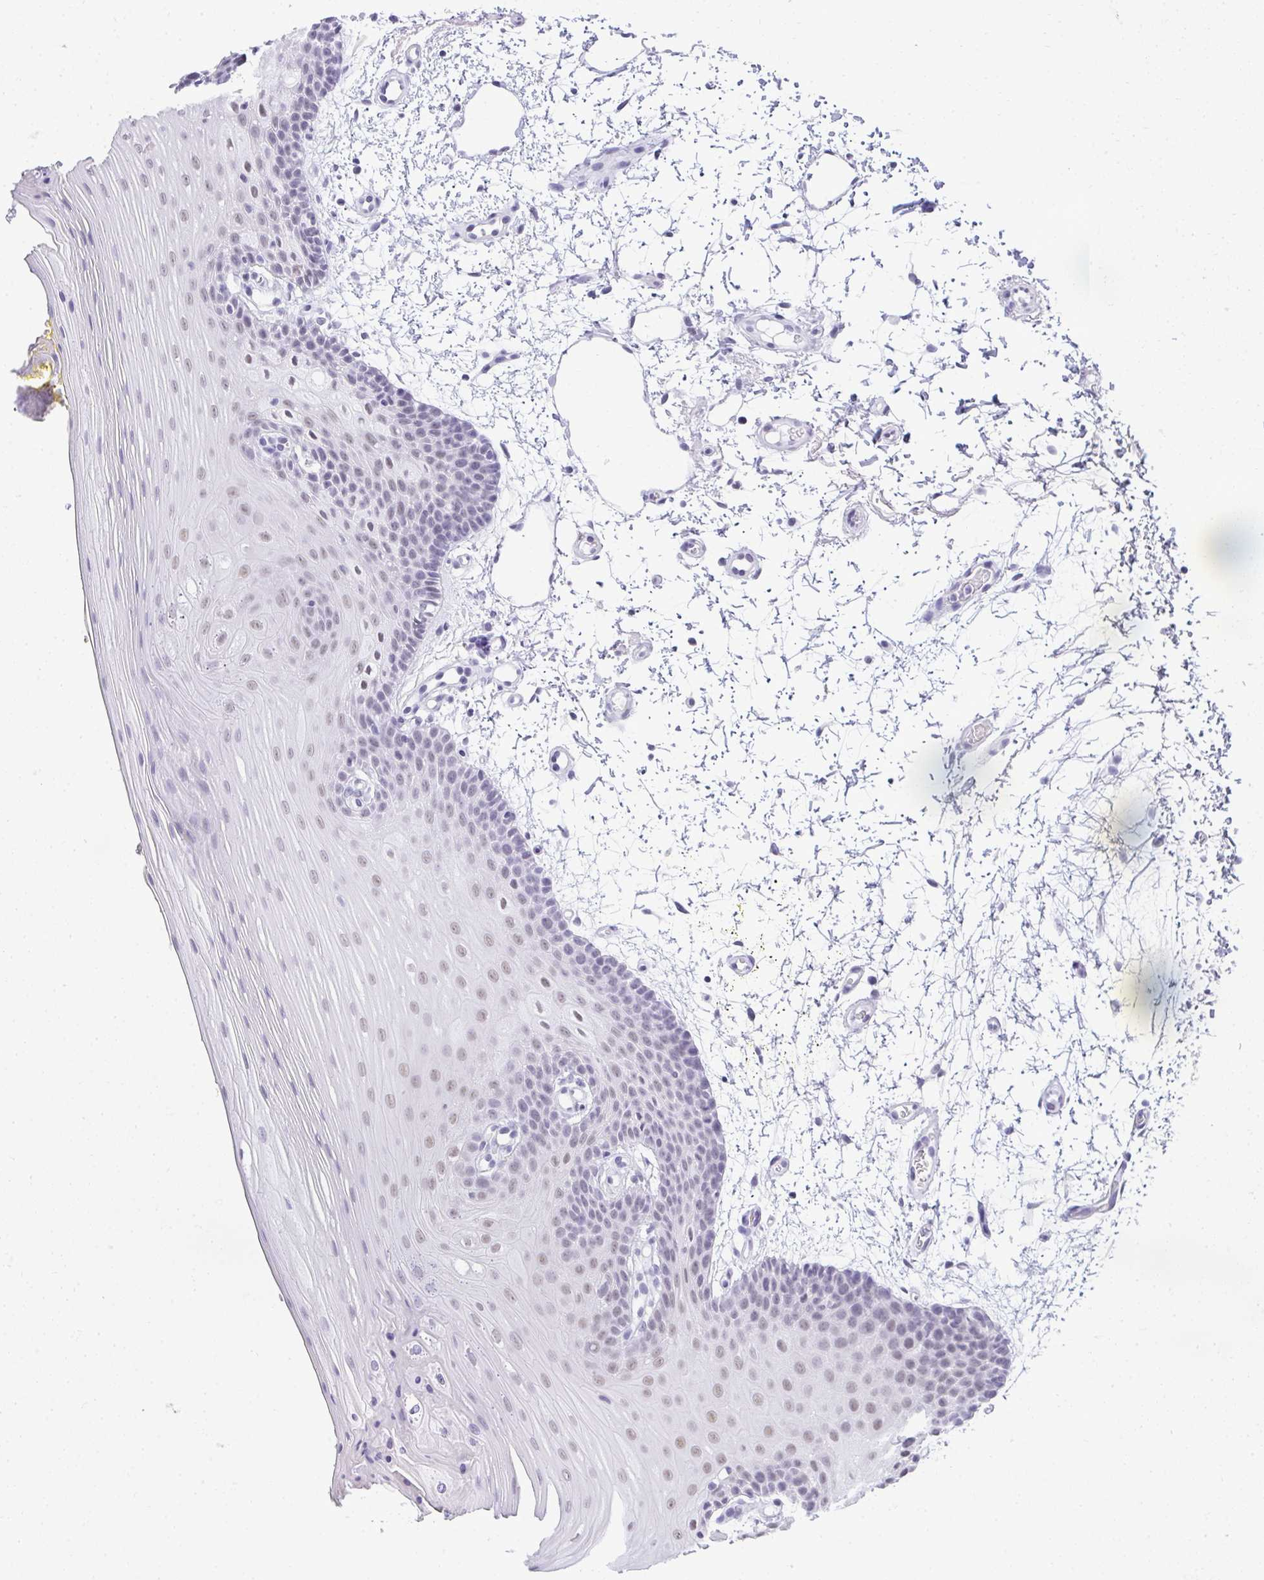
{"staining": {"intensity": "weak", "quantity": "25%-75%", "location": "nuclear"}, "tissue": "oral mucosa", "cell_type": "Squamous epithelial cells", "image_type": "normal", "snomed": [{"axis": "morphology", "description": "Normal tissue, NOS"}, {"axis": "topography", "description": "Oral tissue"}], "caption": "Immunohistochemical staining of normal human oral mucosa demonstrates low levels of weak nuclear expression in about 25%-75% of squamous epithelial cells. Ihc stains the protein in brown and the nuclei are stained blue.", "gene": "PLA2G1B", "patient": {"sex": "female", "age": 81}}